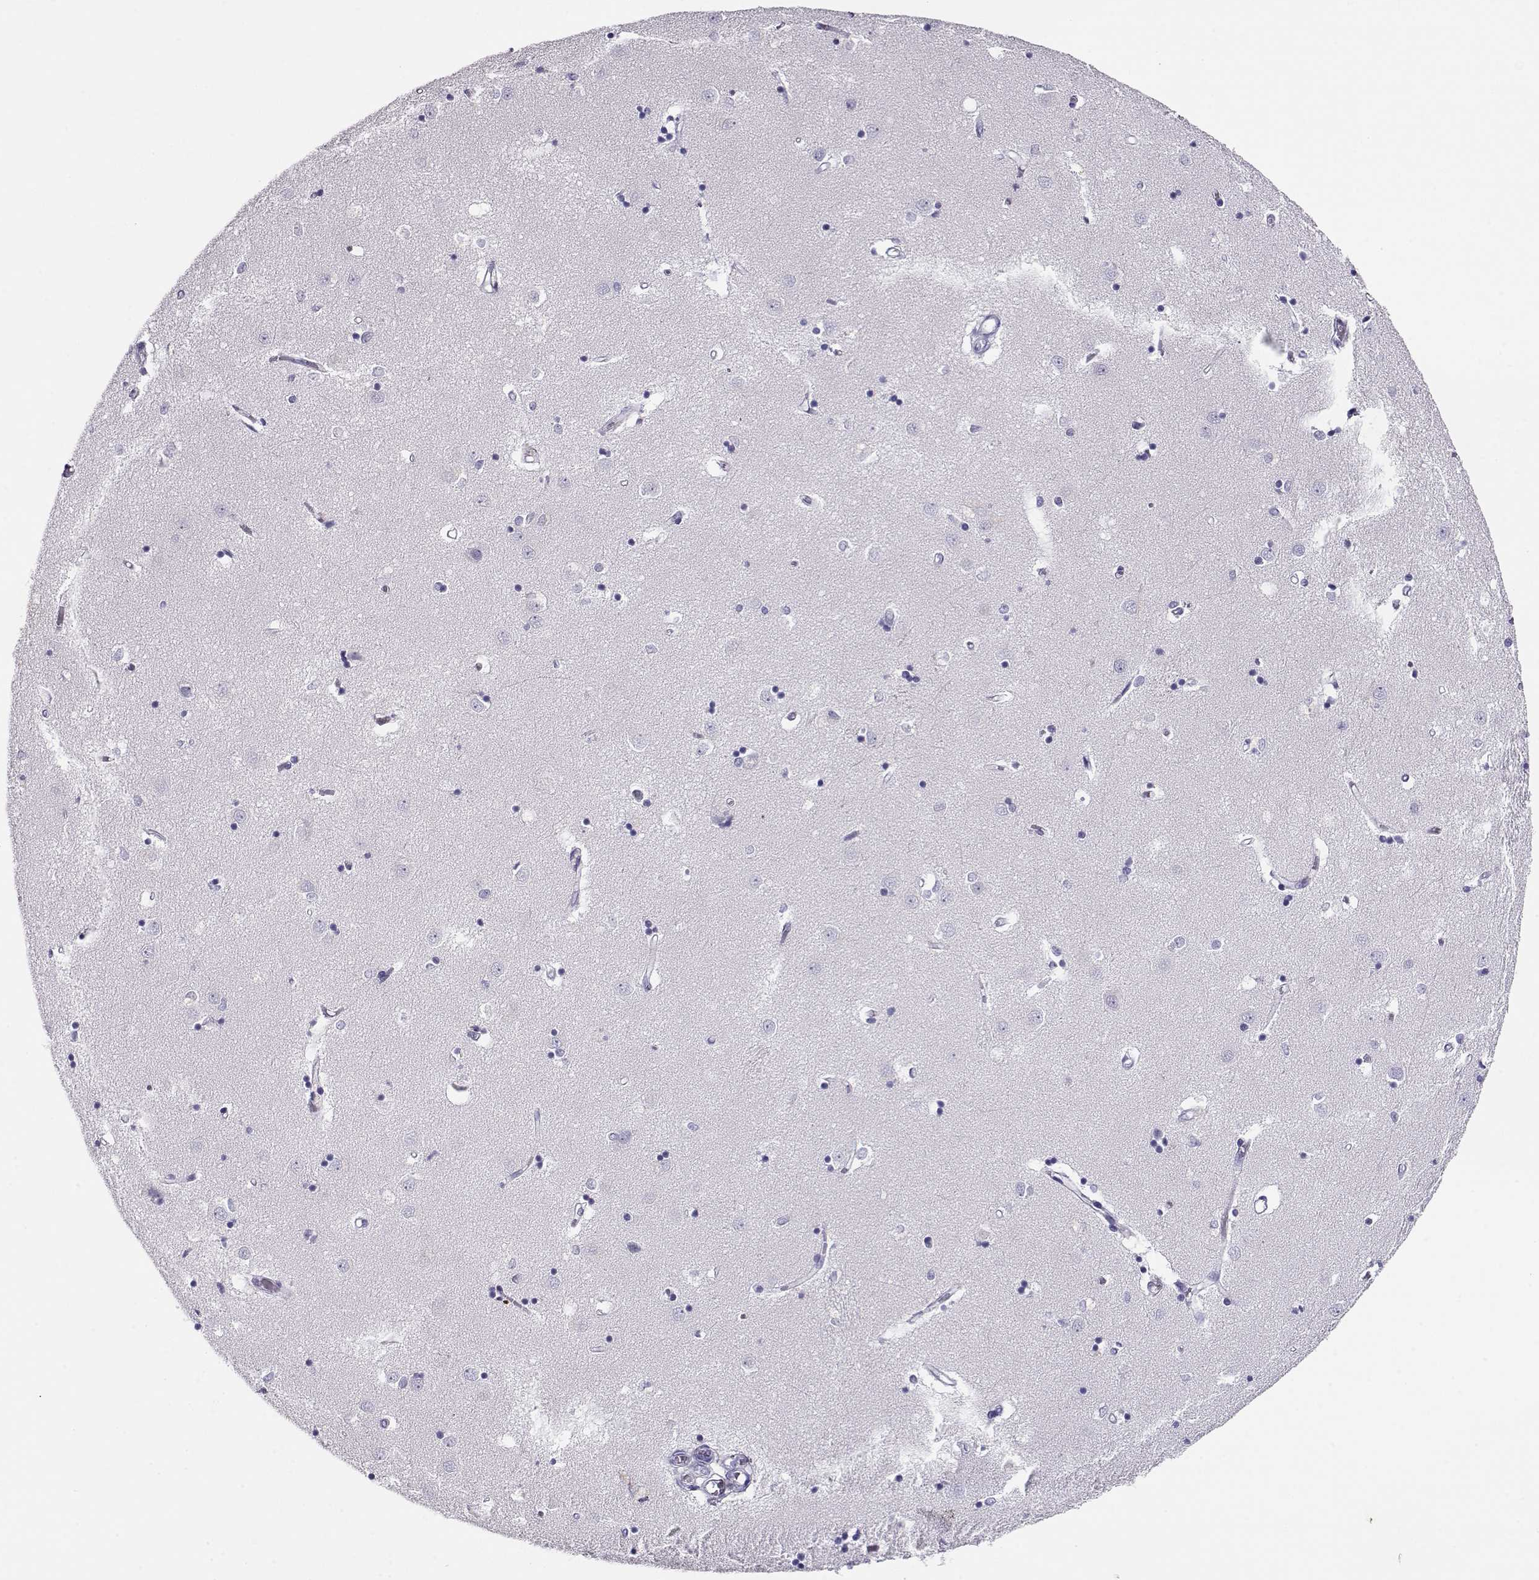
{"staining": {"intensity": "negative", "quantity": "none", "location": "none"}, "tissue": "caudate", "cell_type": "Glial cells", "image_type": "normal", "snomed": [{"axis": "morphology", "description": "Normal tissue, NOS"}, {"axis": "topography", "description": "Lateral ventricle wall"}], "caption": "IHC micrograph of benign human caudate stained for a protein (brown), which exhibits no positivity in glial cells. Nuclei are stained in blue.", "gene": "CRX", "patient": {"sex": "male", "age": 54}}